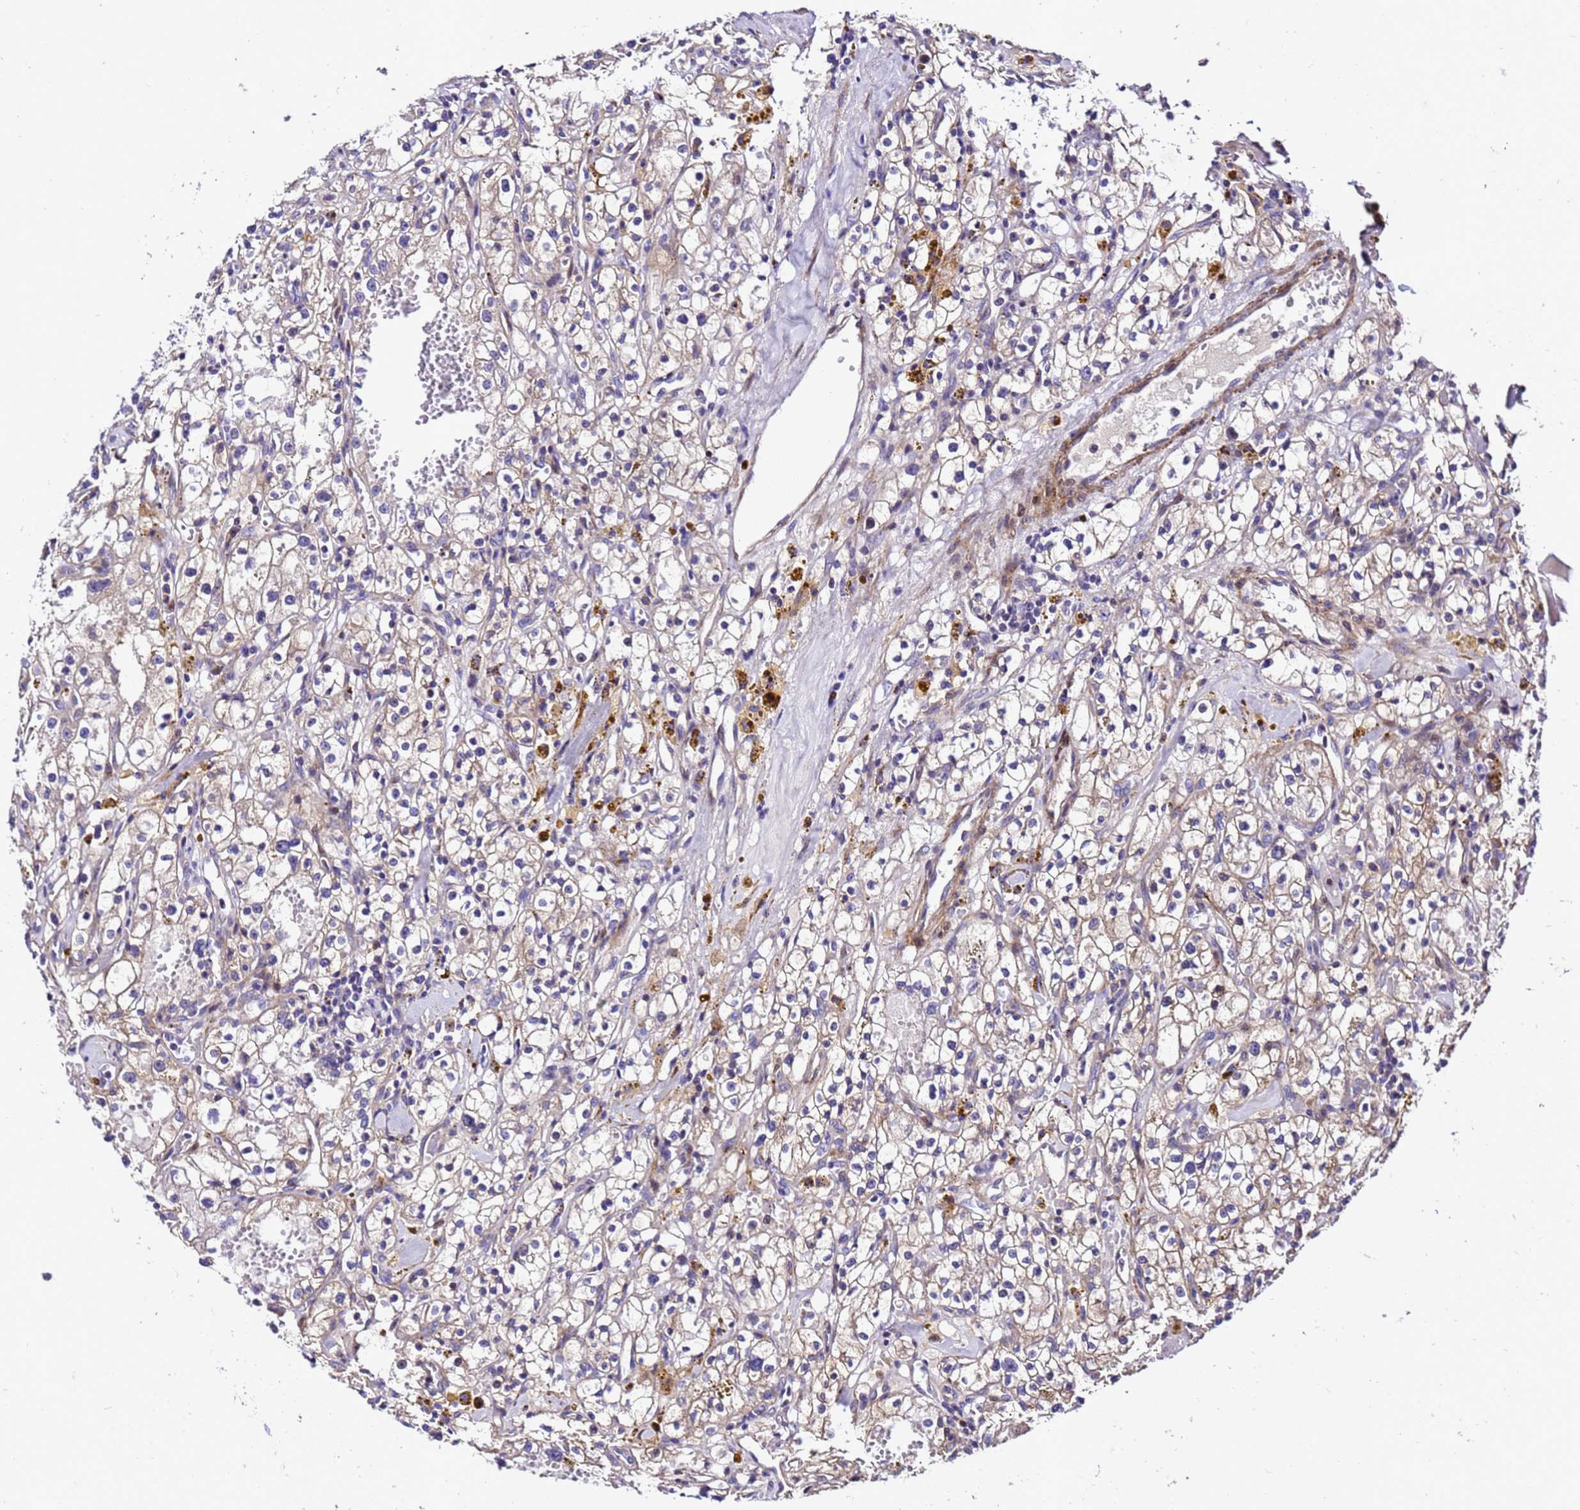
{"staining": {"intensity": "weak", "quantity": "25%-75%", "location": "cytoplasmic/membranous"}, "tissue": "renal cancer", "cell_type": "Tumor cells", "image_type": "cancer", "snomed": [{"axis": "morphology", "description": "Adenocarcinoma, NOS"}, {"axis": "topography", "description": "Kidney"}], "caption": "Immunohistochemical staining of adenocarcinoma (renal) shows low levels of weak cytoplasmic/membranous positivity in about 25%-75% of tumor cells. The staining is performed using DAB (3,3'-diaminobenzidine) brown chromogen to label protein expression. The nuclei are counter-stained blue using hematoxylin.", "gene": "ZNF417", "patient": {"sex": "male", "age": 56}}